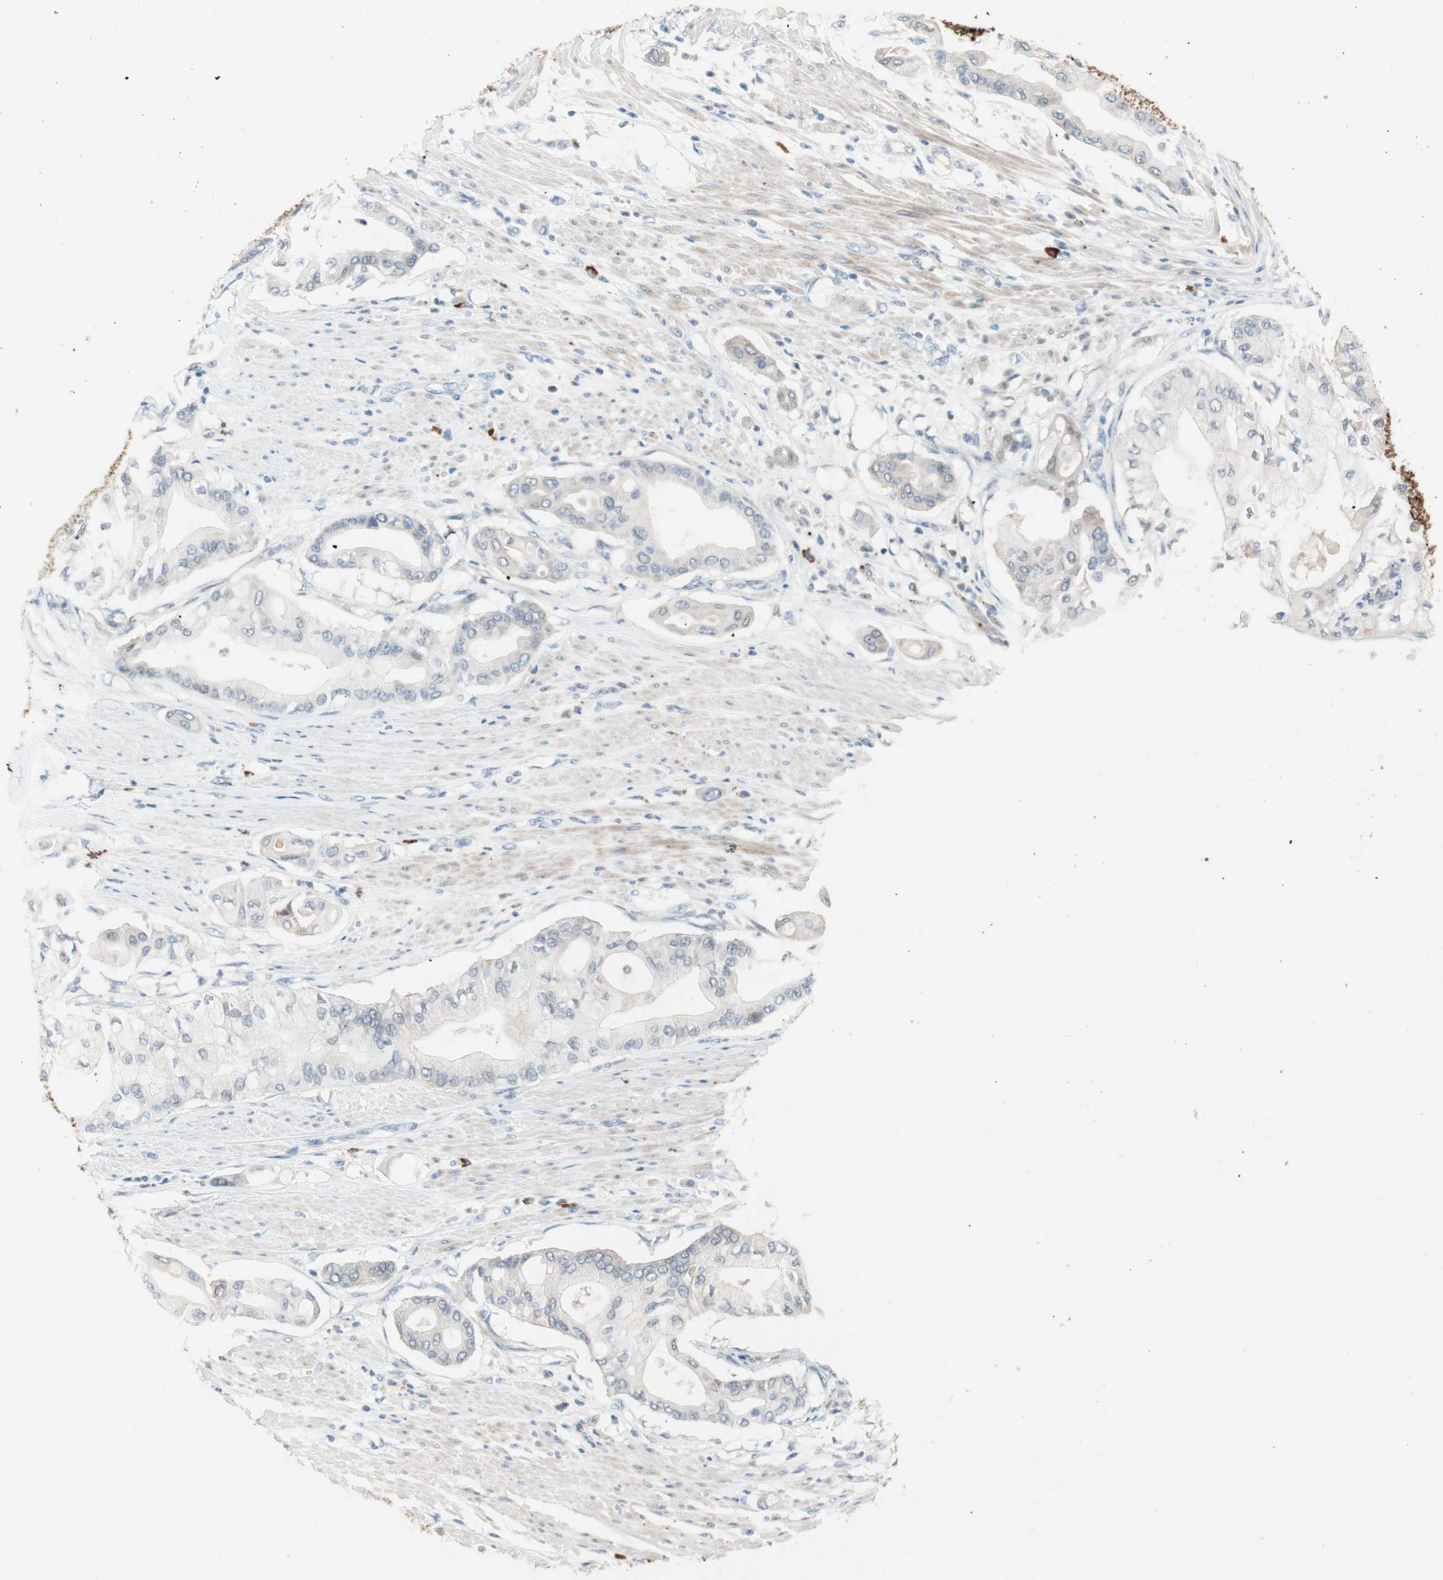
{"staining": {"intensity": "negative", "quantity": "none", "location": "none"}, "tissue": "pancreatic cancer", "cell_type": "Tumor cells", "image_type": "cancer", "snomed": [{"axis": "morphology", "description": "Adenocarcinoma, NOS"}, {"axis": "morphology", "description": "Adenocarcinoma, metastatic, NOS"}, {"axis": "topography", "description": "Lymph node"}, {"axis": "topography", "description": "Pancreas"}, {"axis": "topography", "description": "Duodenum"}], "caption": "Immunohistochemical staining of metastatic adenocarcinoma (pancreatic) demonstrates no significant staining in tumor cells. (Immunohistochemistry (ihc), brightfield microscopy, high magnification).", "gene": "PDZK1", "patient": {"sex": "female", "age": 64}}